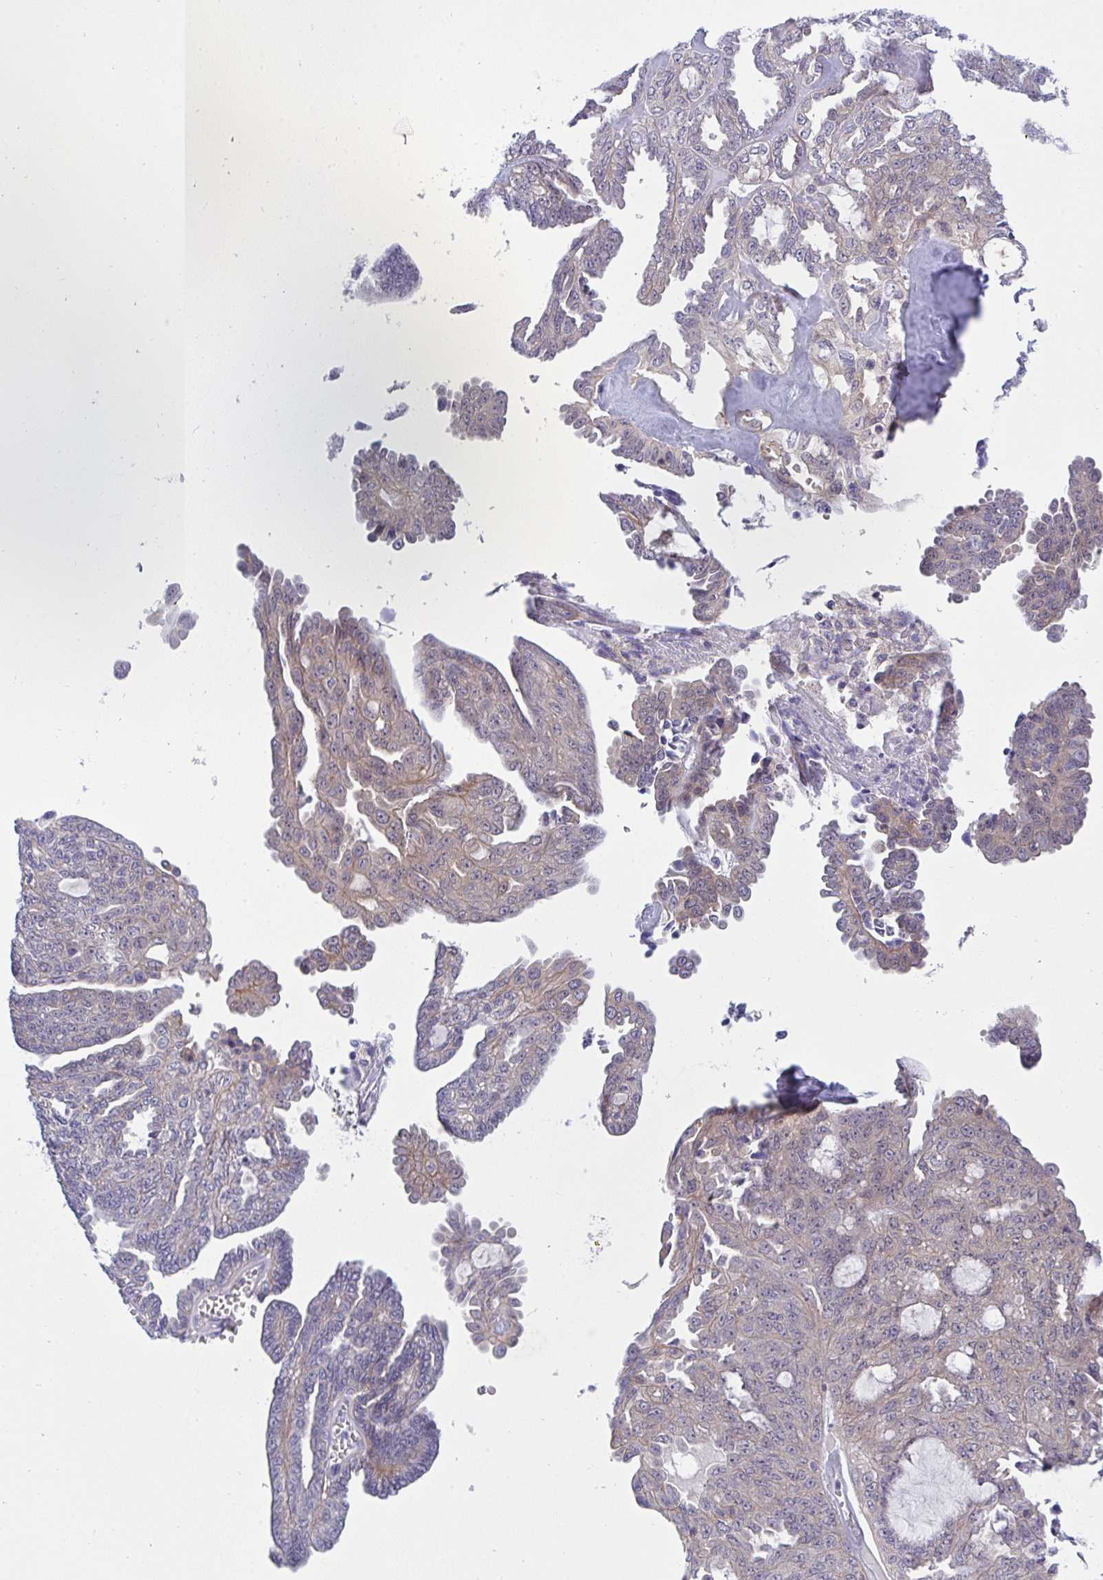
{"staining": {"intensity": "weak", "quantity": "<25%", "location": "cytoplasmic/membranous"}, "tissue": "ovarian cancer", "cell_type": "Tumor cells", "image_type": "cancer", "snomed": [{"axis": "morphology", "description": "Cystadenocarcinoma, serous, NOS"}, {"axis": "topography", "description": "Ovary"}], "caption": "DAB immunohistochemical staining of ovarian serous cystadenocarcinoma demonstrates no significant positivity in tumor cells.", "gene": "HOXD12", "patient": {"sex": "female", "age": 71}}